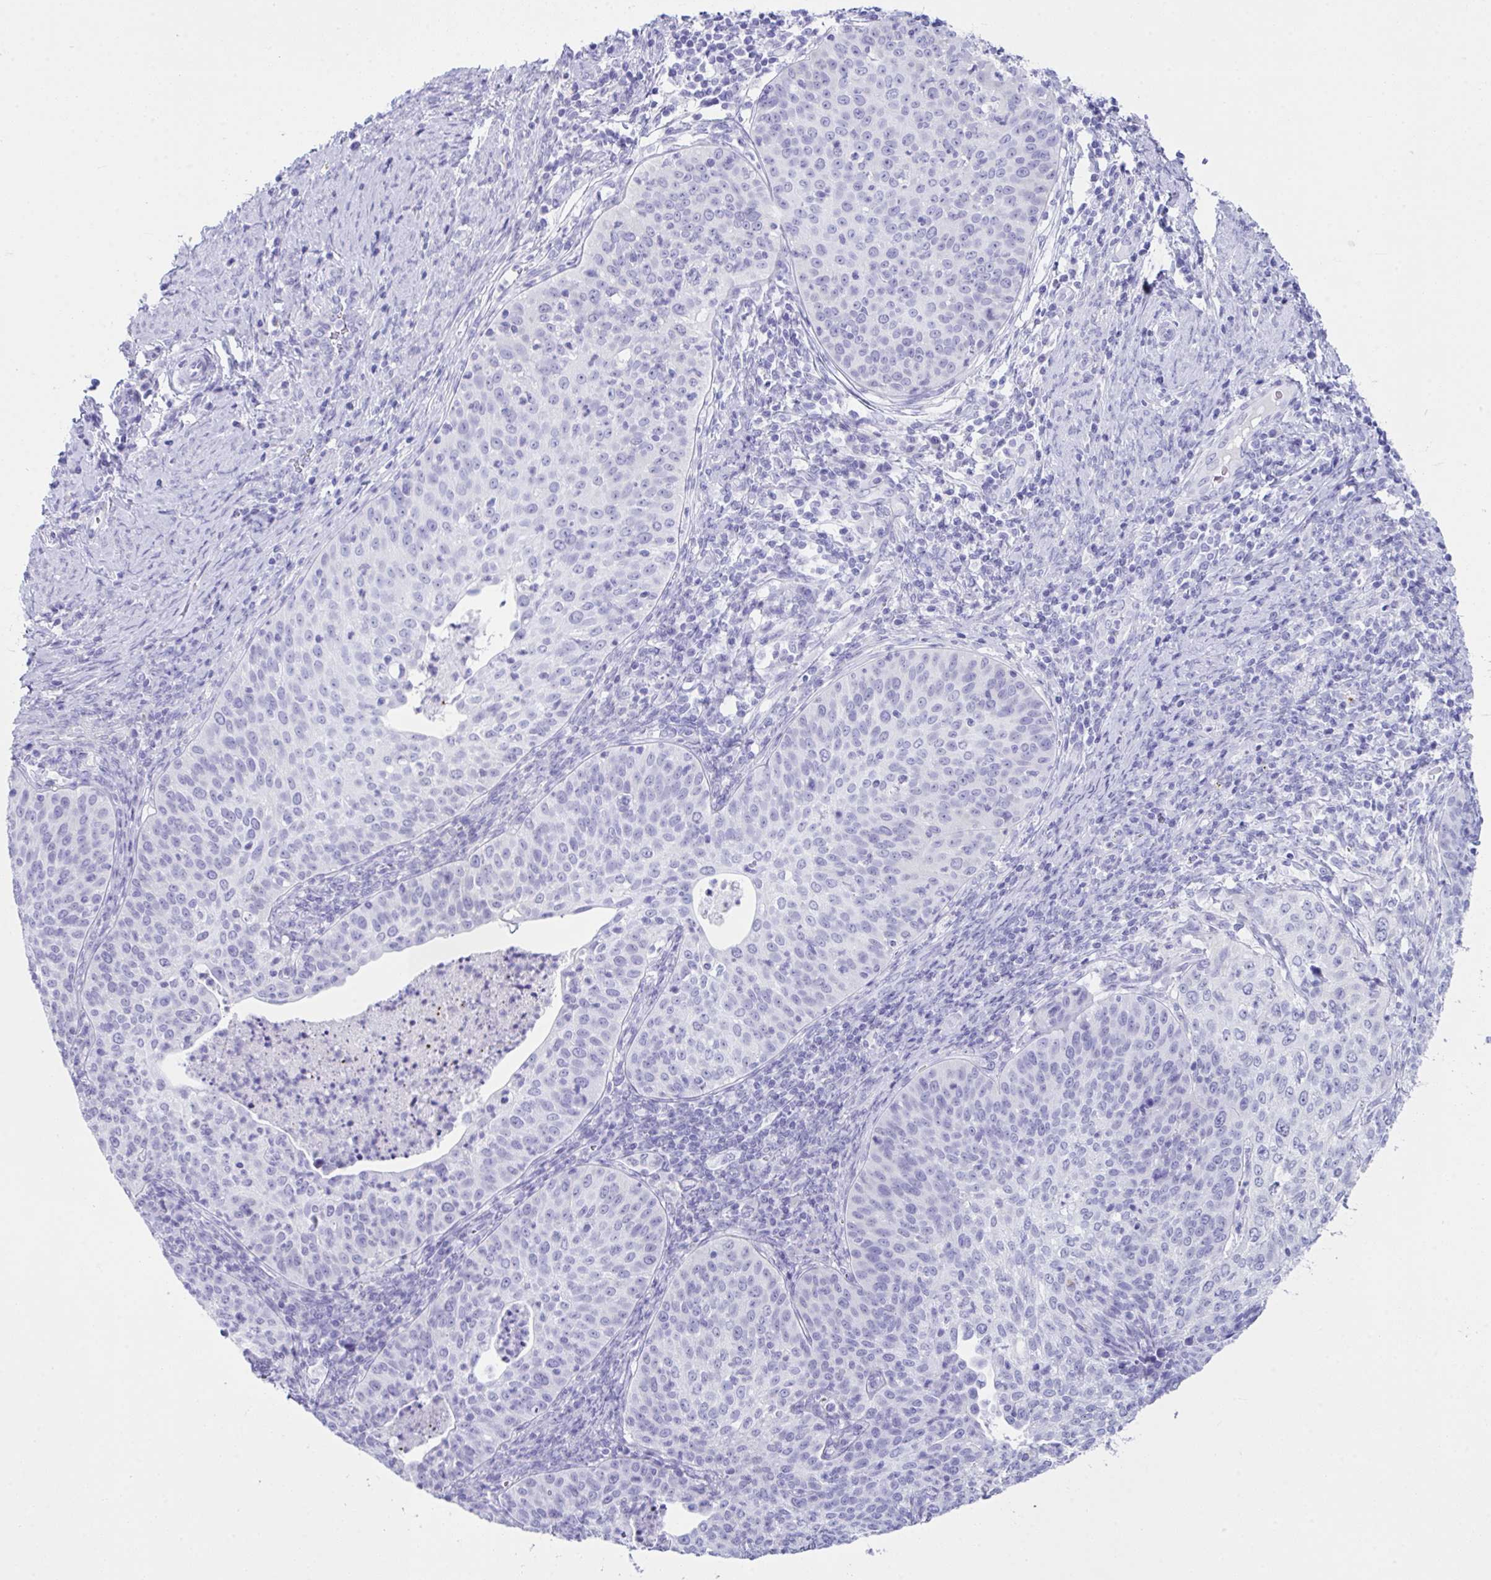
{"staining": {"intensity": "negative", "quantity": "none", "location": "none"}, "tissue": "cervical cancer", "cell_type": "Tumor cells", "image_type": "cancer", "snomed": [{"axis": "morphology", "description": "Squamous cell carcinoma, NOS"}, {"axis": "topography", "description": "Cervix"}], "caption": "This histopathology image is of cervical cancer stained with immunohistochemistry to label a protein in brown with the nuclei are counter-stained blue. There is no positivity in tumor cells.", "gene": "LGALS4", "patient": {"sex": "female", "age": 30}}